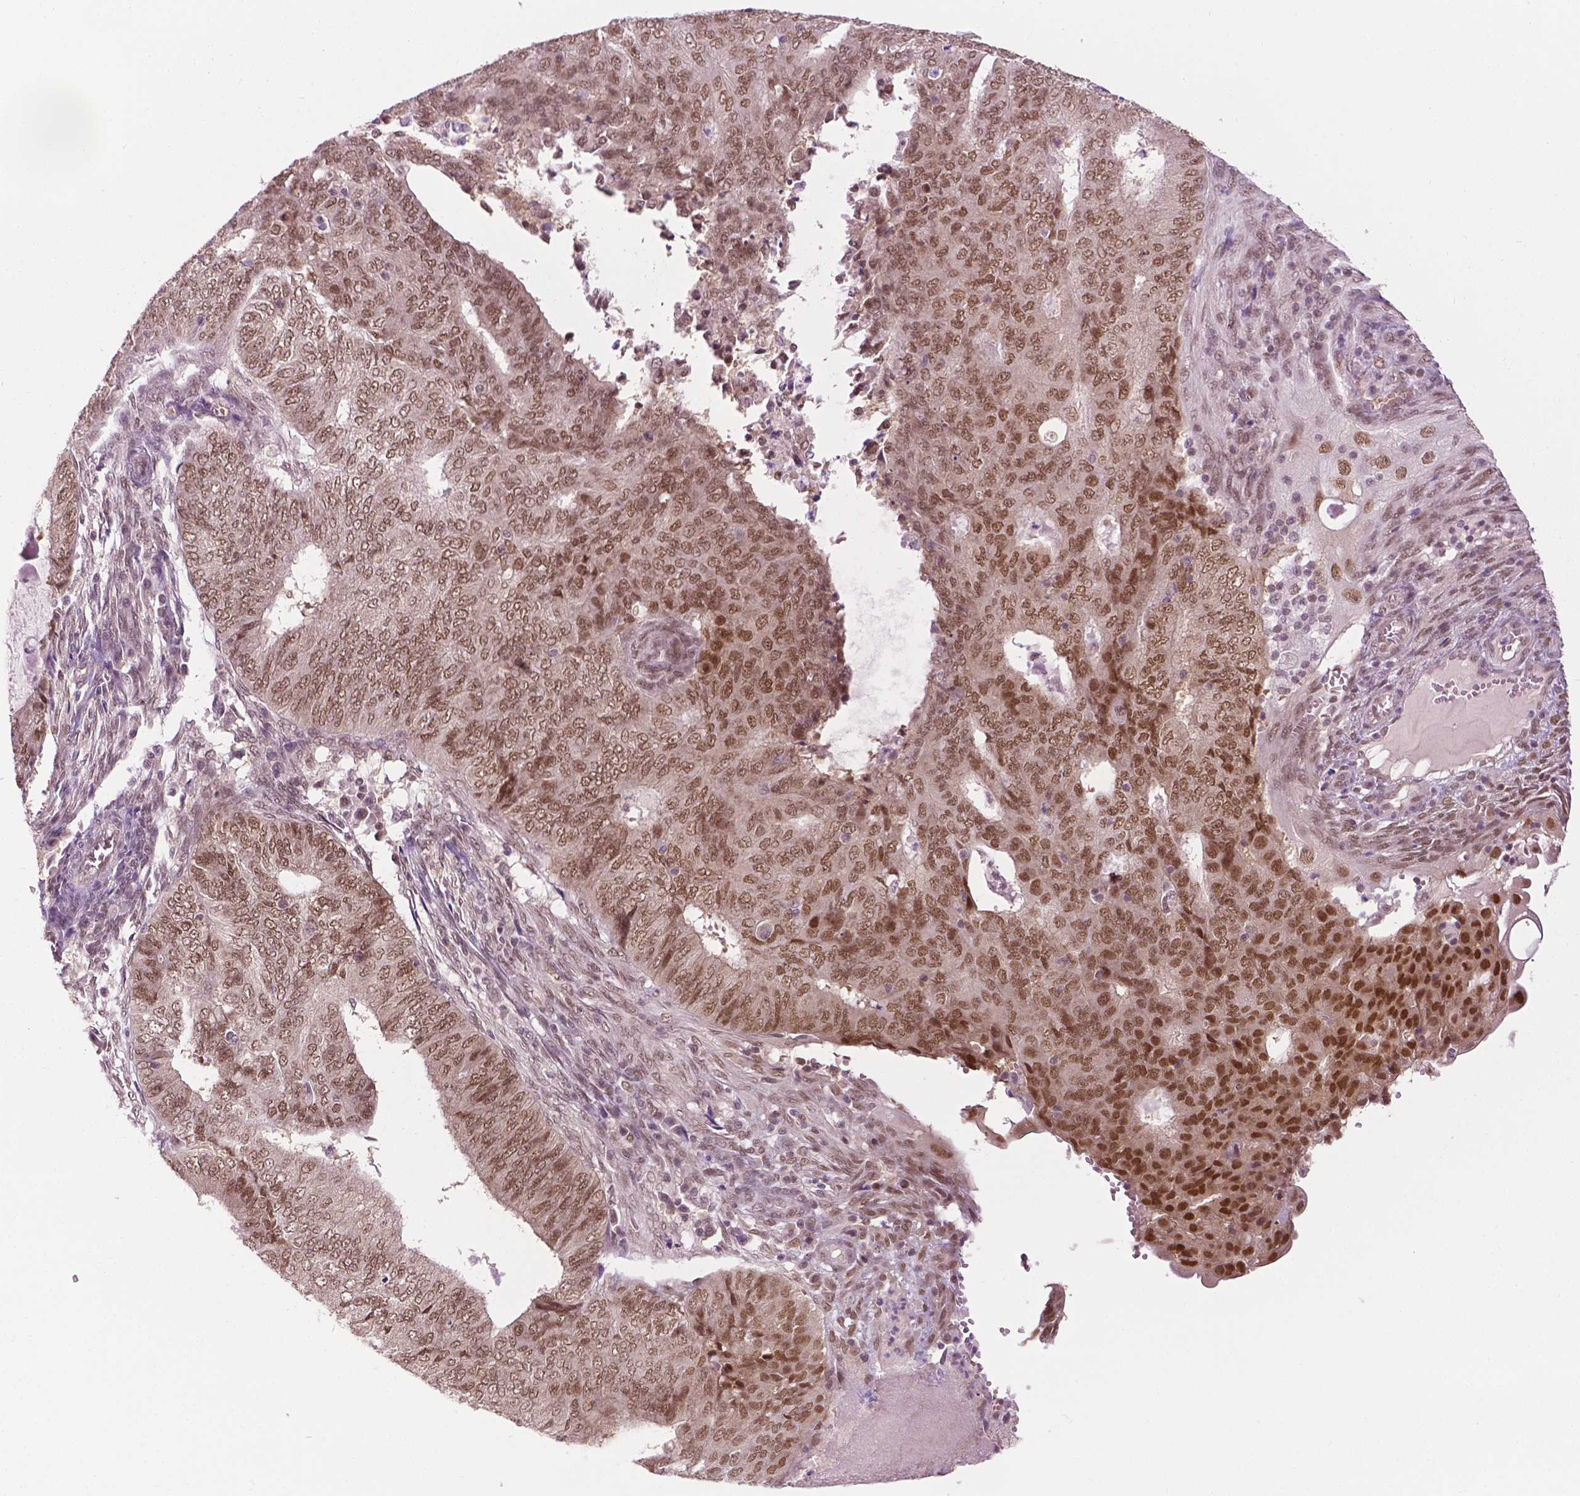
{"staining": {"intensity": "moderate", "quantity": ">75%", "location": "cytoplasmic/membranous,nuclear"}, "tissue": "endometrial cancer", "cell_type": "Tumor cells", "image_type": "cancer", "snomed": [{"axis": "morphology", "description": "Adenocarcinoma, NOS"}, {"axis": "topography", "description": "Endometrium"}], "caption": "Tumor cells demonstrate moderate cytoplasmic/membranous and nuclear positivity in about >75% of cells in adenocarcinoma (endometrial). The staining was performed using DAB to visualize the protein expression in brown, while the nuclei were stained in blue with hematoxylin (Magnification: 20x).", "gene": "UBQLN4", "patient": {"sex": "female", "age": 62}}